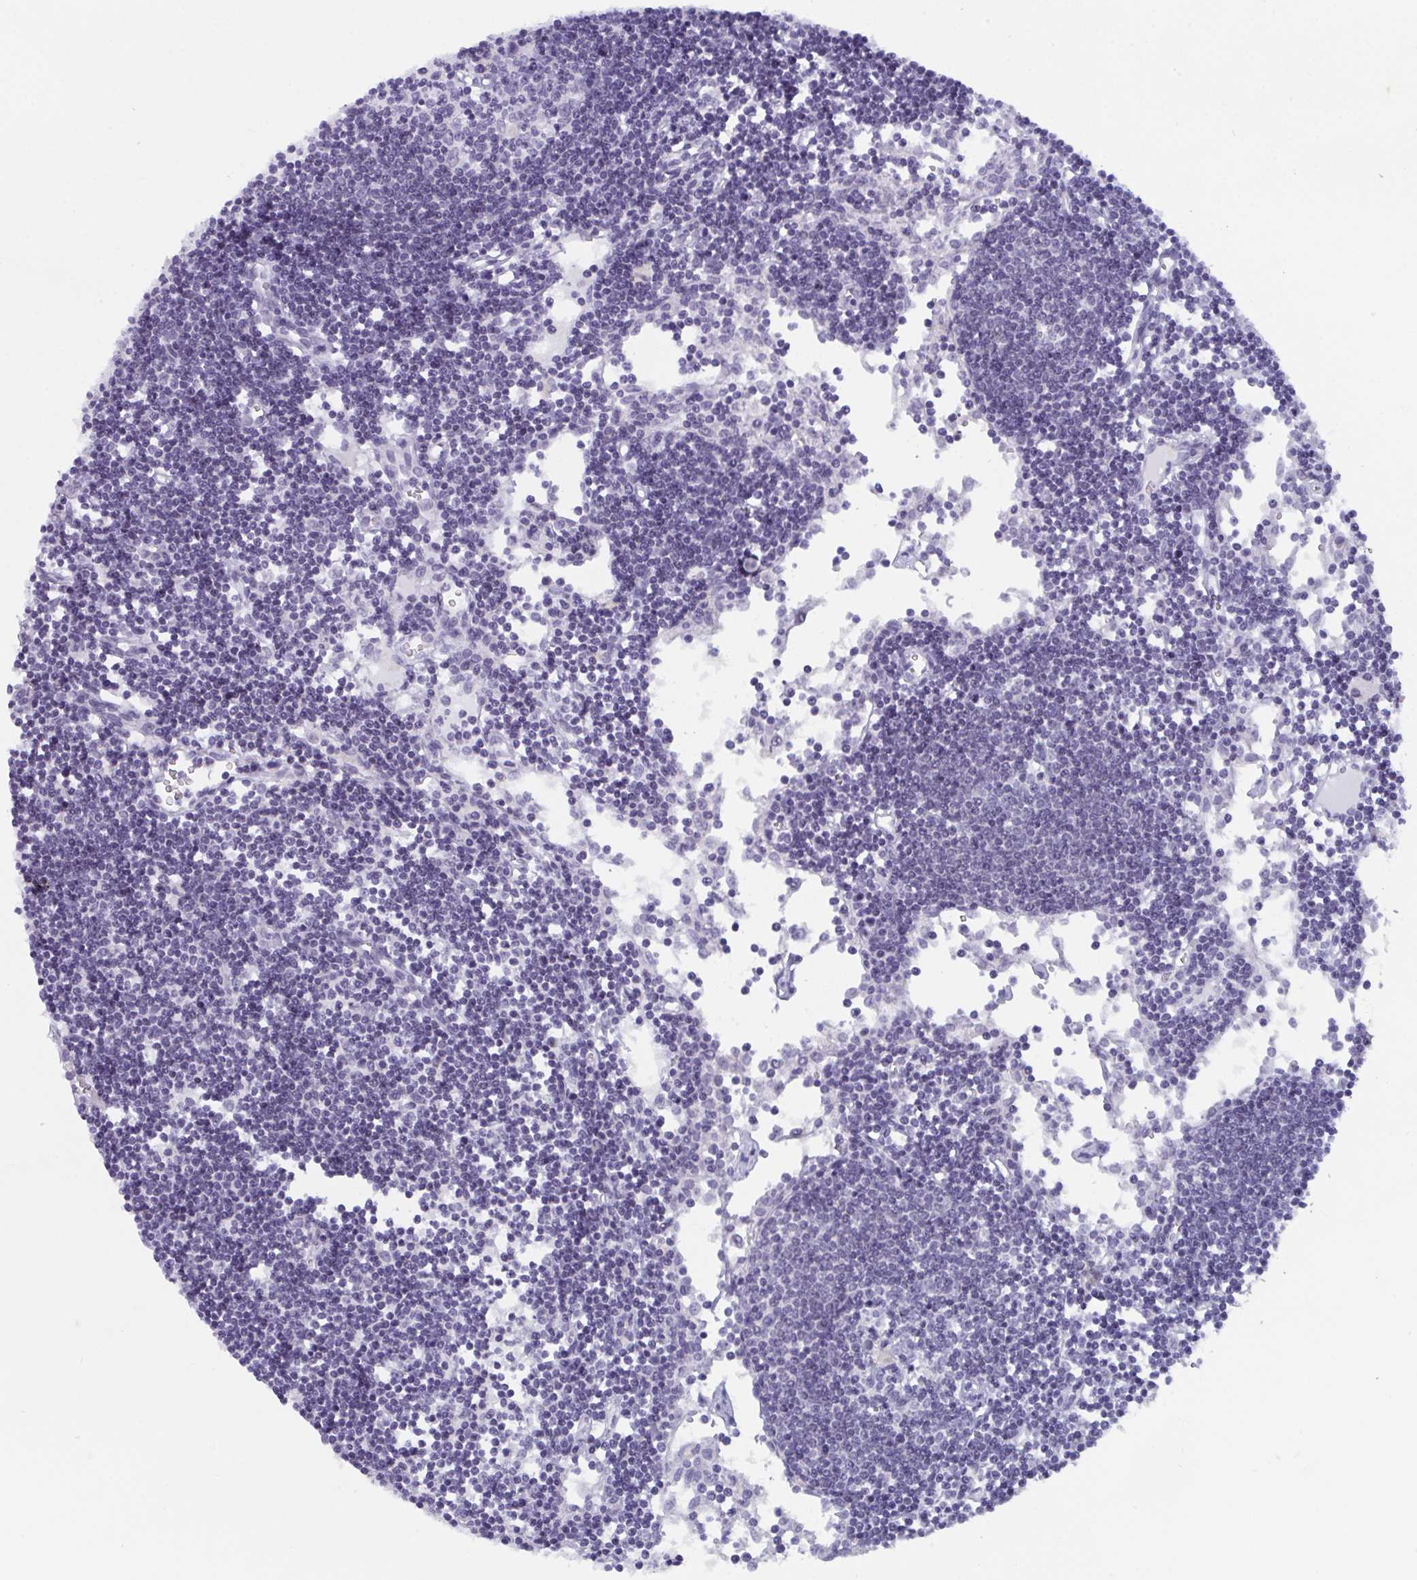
{"staining": {"intensity": "negative", "quantity": "none", "location": "none"}, "tissue": "lymph node", "cell_type": "Germinal center cells", "image_type": "normal", "snomed": [{"axis": "morphology", "description": "Normal tissue, NOS"}, {"axis": "topography", "description": "Lymph node"}], "caption": "Germinal center cells are negative for brown protein staining in benign lymph node. (Brightfield microscopy of DAB IHC at high magnification).", "gene": "BMAL2", "patient": {"sex": "female", "age": 65}}